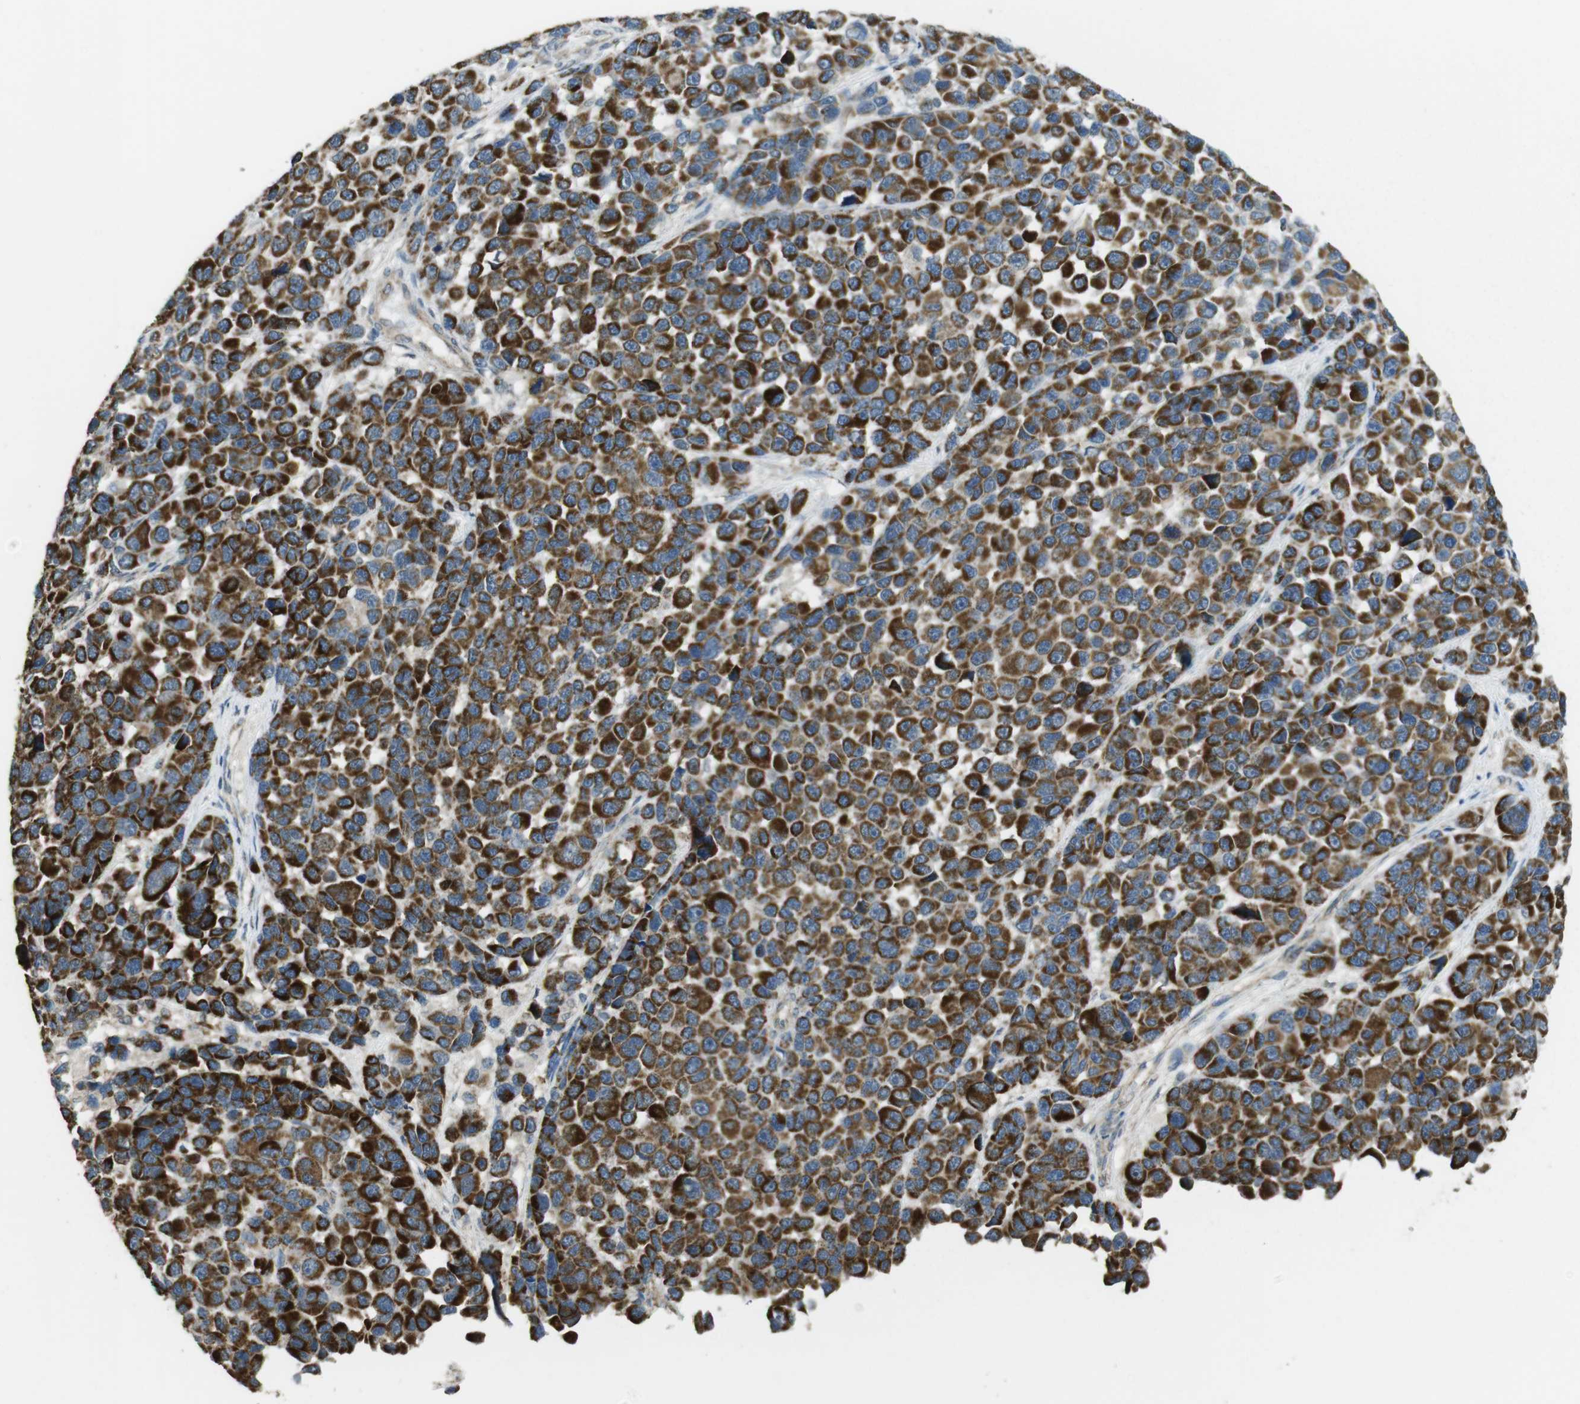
{"staining": {"intensity": "strong", "quantity": ">75%", "location": "cytoplasmic/membranous"}, "tissue": "melanoma", "cell_type": "Tumor cells", "image_type": "cancer", "snomed": [{"axis": "morphology", "description": "Malignant melanoma, NOS"}, {"axis": "topography", "description": "Skin"}], "caption": "Immunohistochemistry (IHC) of melanoma shows high levels of strong cytoplasmic/membranous expression in approximately >75% of tumor cells.", "gene": "CALHM2", "patient": {"sex": "male", "age": 53}}